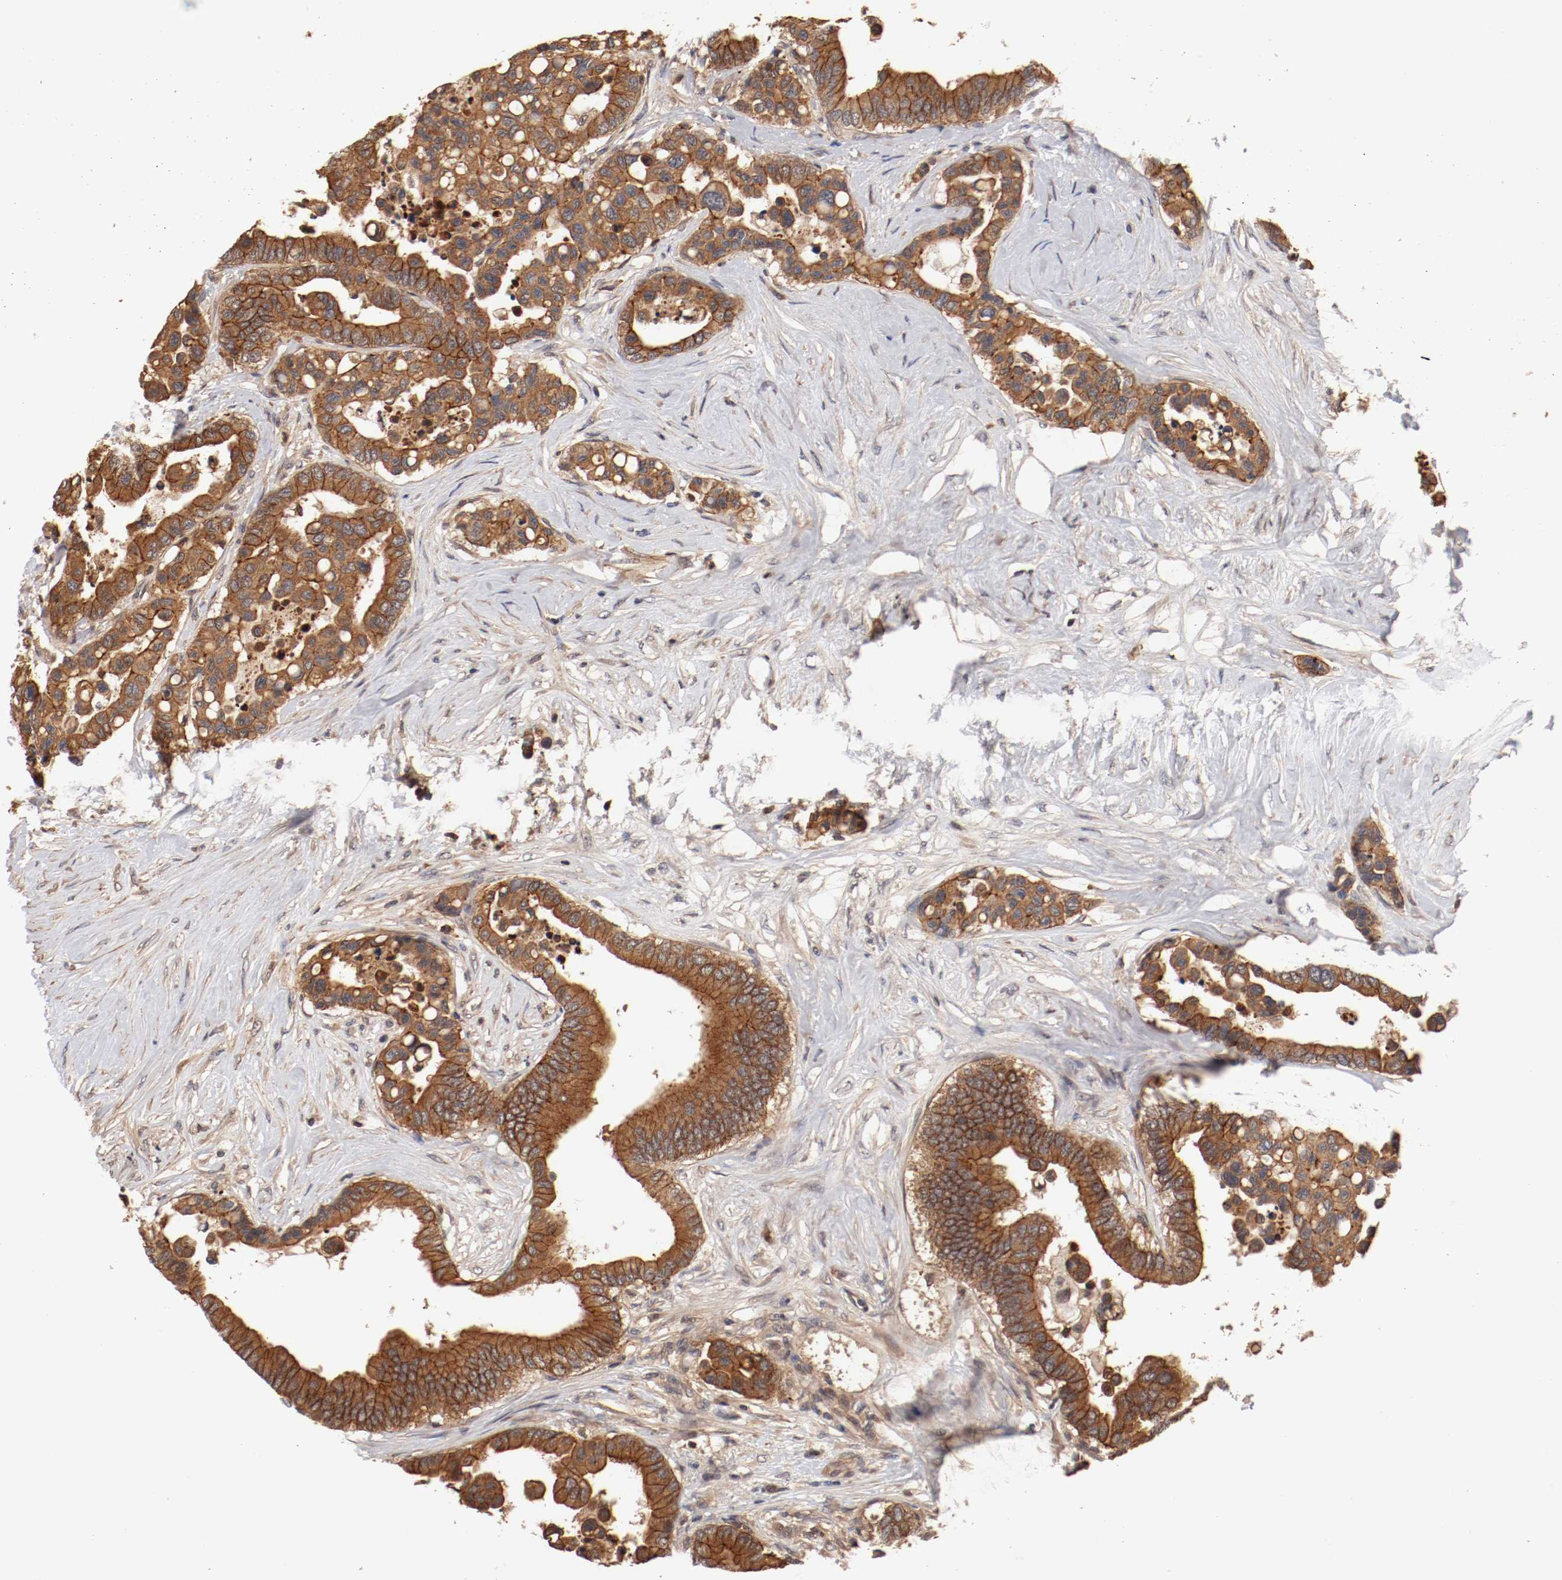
{"staining": {"intensity": "moderate", "quantity": ">75%", "location": "cytoplasmic/membranous"}, "tissue": "colorectal cancer", "cell_type": "Tumor cells", "image_type": "cancer", "snomed": [{"axis": "morphology", "description": "Adenocarcinoma, NOS"}, {"axis": "topography", "description": "Colon"}], "caption": "Human colorectal cancer stained with a protein marker shows moderate staining in tumor cells.", "gene": "GUF1", "patient": {"sex": "male", "age": 82}}